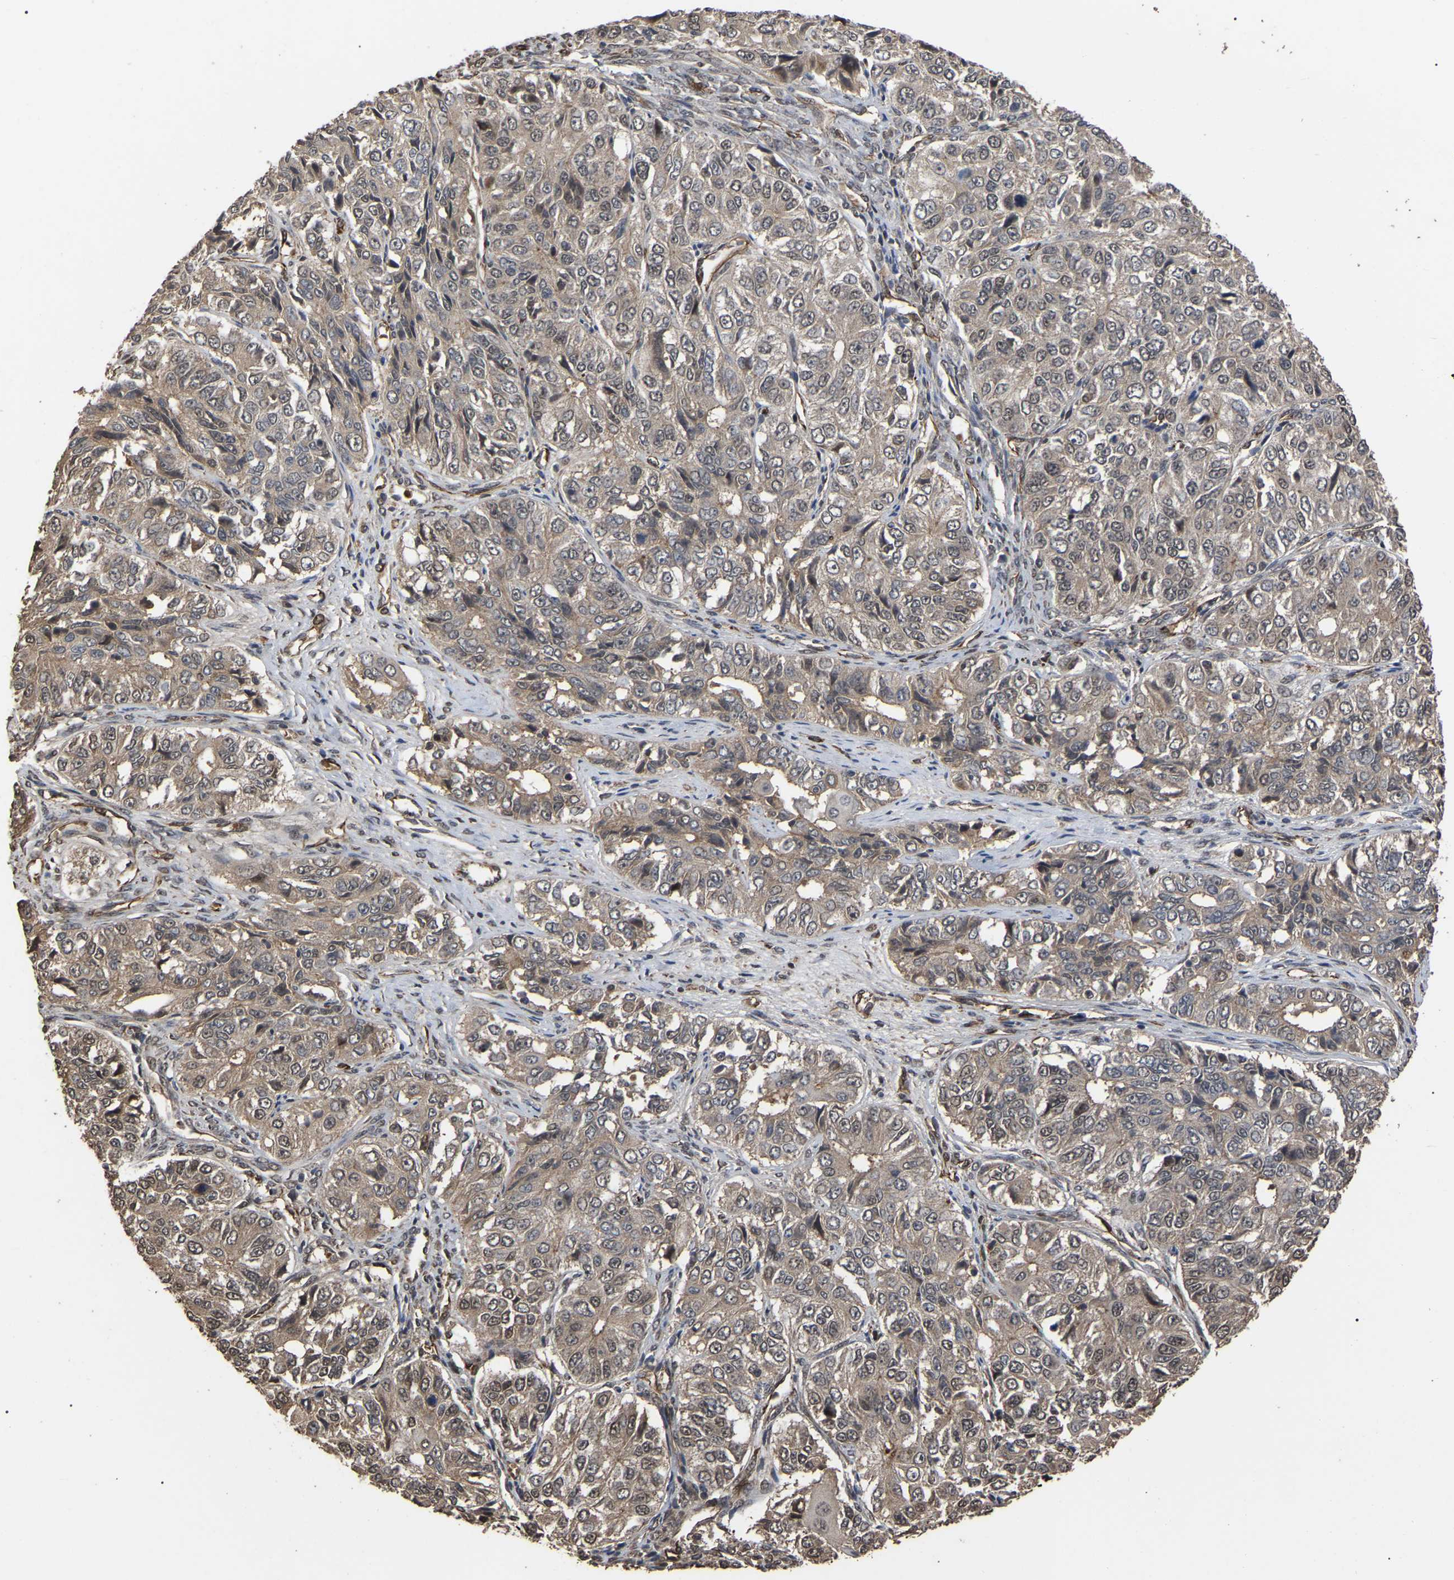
{"staining": {"intensity": "weak", "quantity": ">75%", "location": "cytoplasmic/membranous"}, "tissue": "ovarian cancer", "cell_type": "Tumor cells", "image_type": "cancer", "snomed": [{"axis": "morphology", "description": "Carcinoma, endometroid"}, {"axis": "topography", "description": "Ovary"}], "caption": "Weak cytoplasmic/membranous protein staining is present in about >75% of tumor cells in ovarian endometroid carcinoma.", "gene": "FAM161B", "patient": {"sex": "female", "age": 51}}